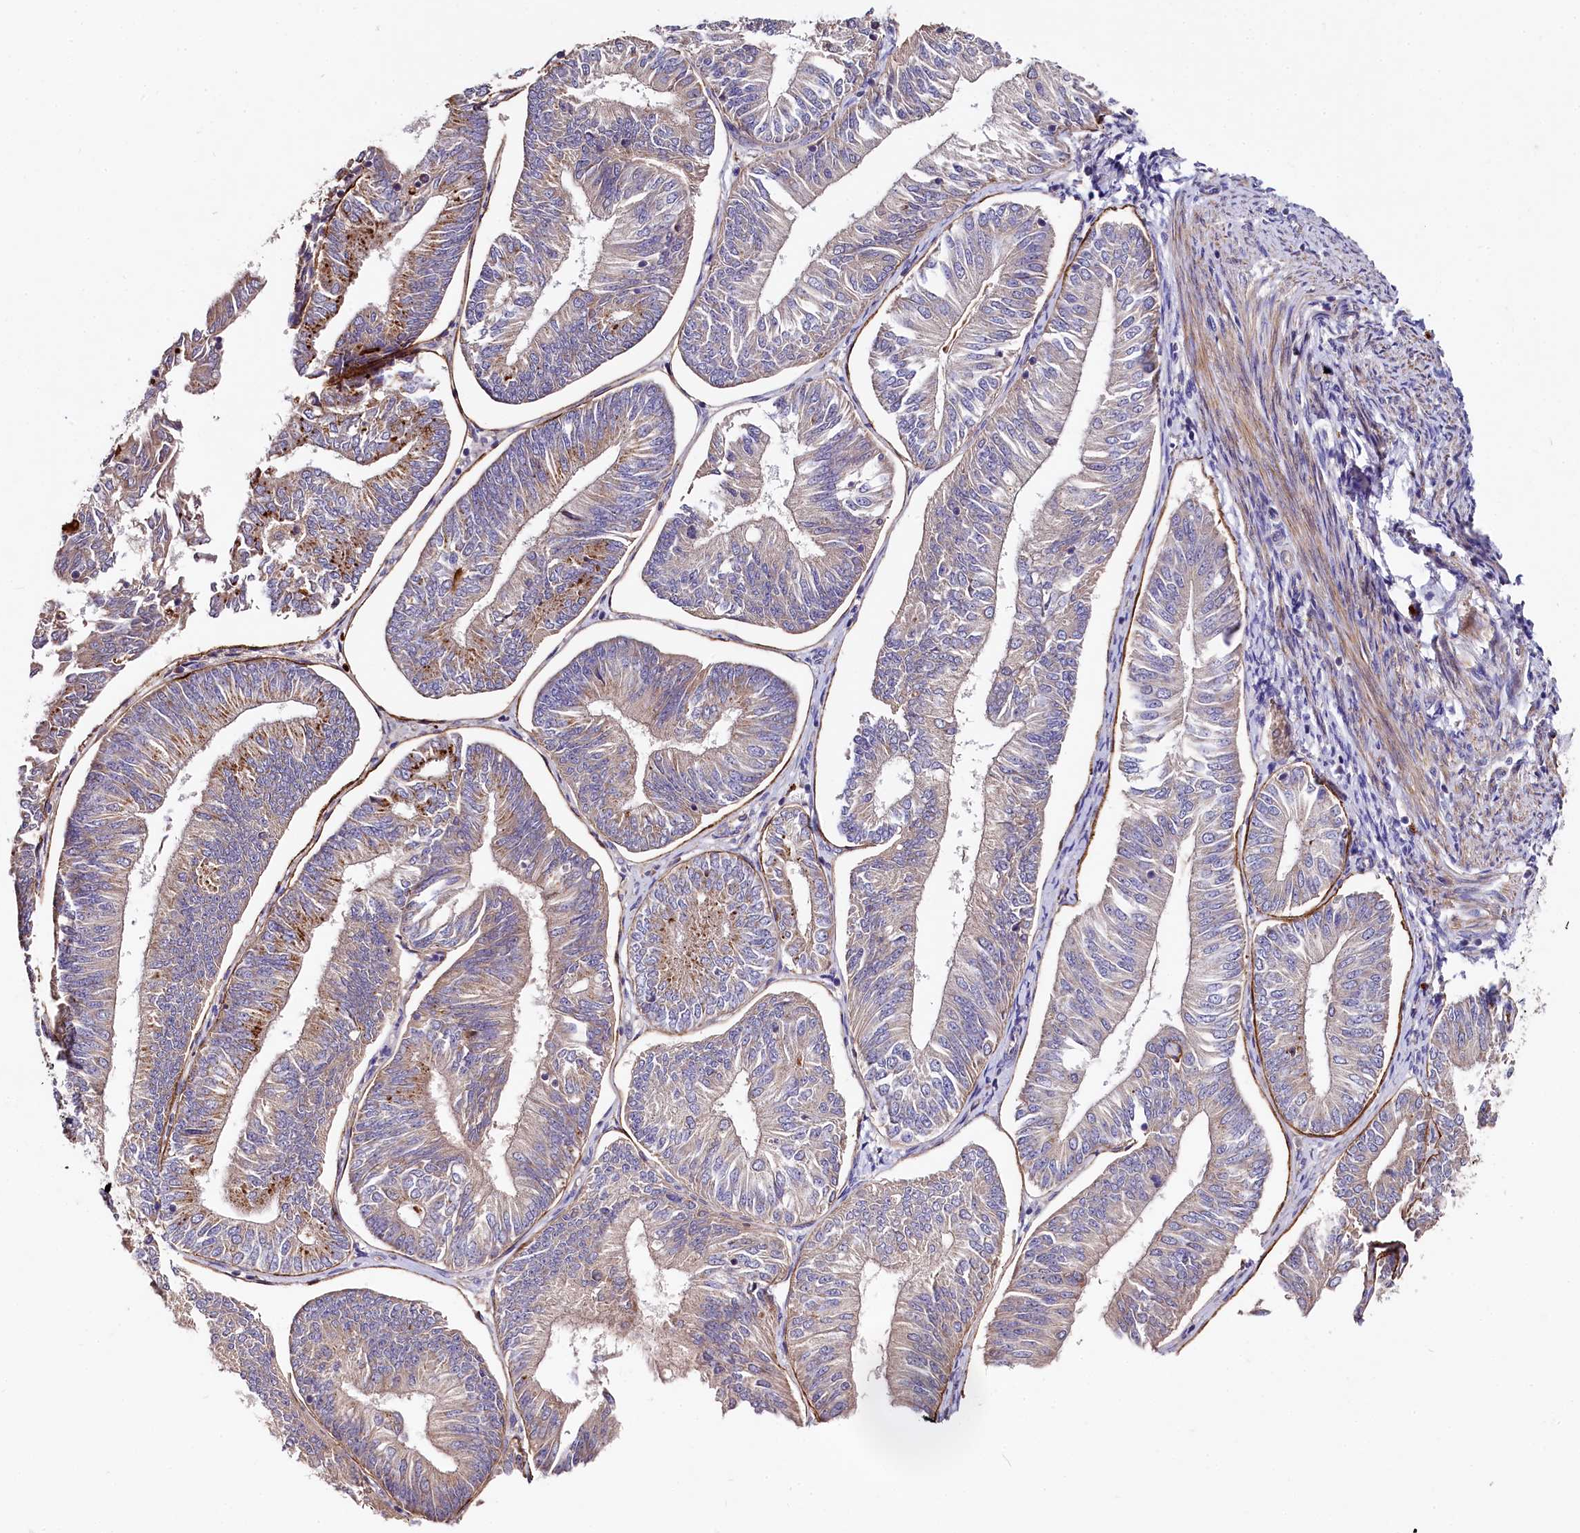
{"staining": {"intensity": "moderate", "quantity": "<25%", "location": "cytoplasmic/membranous"}, "tissue": "endometrial cancer", "cell_type": "Tumor cells", "image_type": "cancer", "snomed": [{"axis": "morphology", "description": "Adenocarcinoma, NOS"}, {"axis": "topography", "description": "Endometrium"}], "caption": "Tumor cells exhibit moderate cytoplasmic/membranous staining in about <25% of cells in endometrial adenocarcinoma.", "gene": "SPRYD3", "patient": {"sex": "female", "age": 58}}